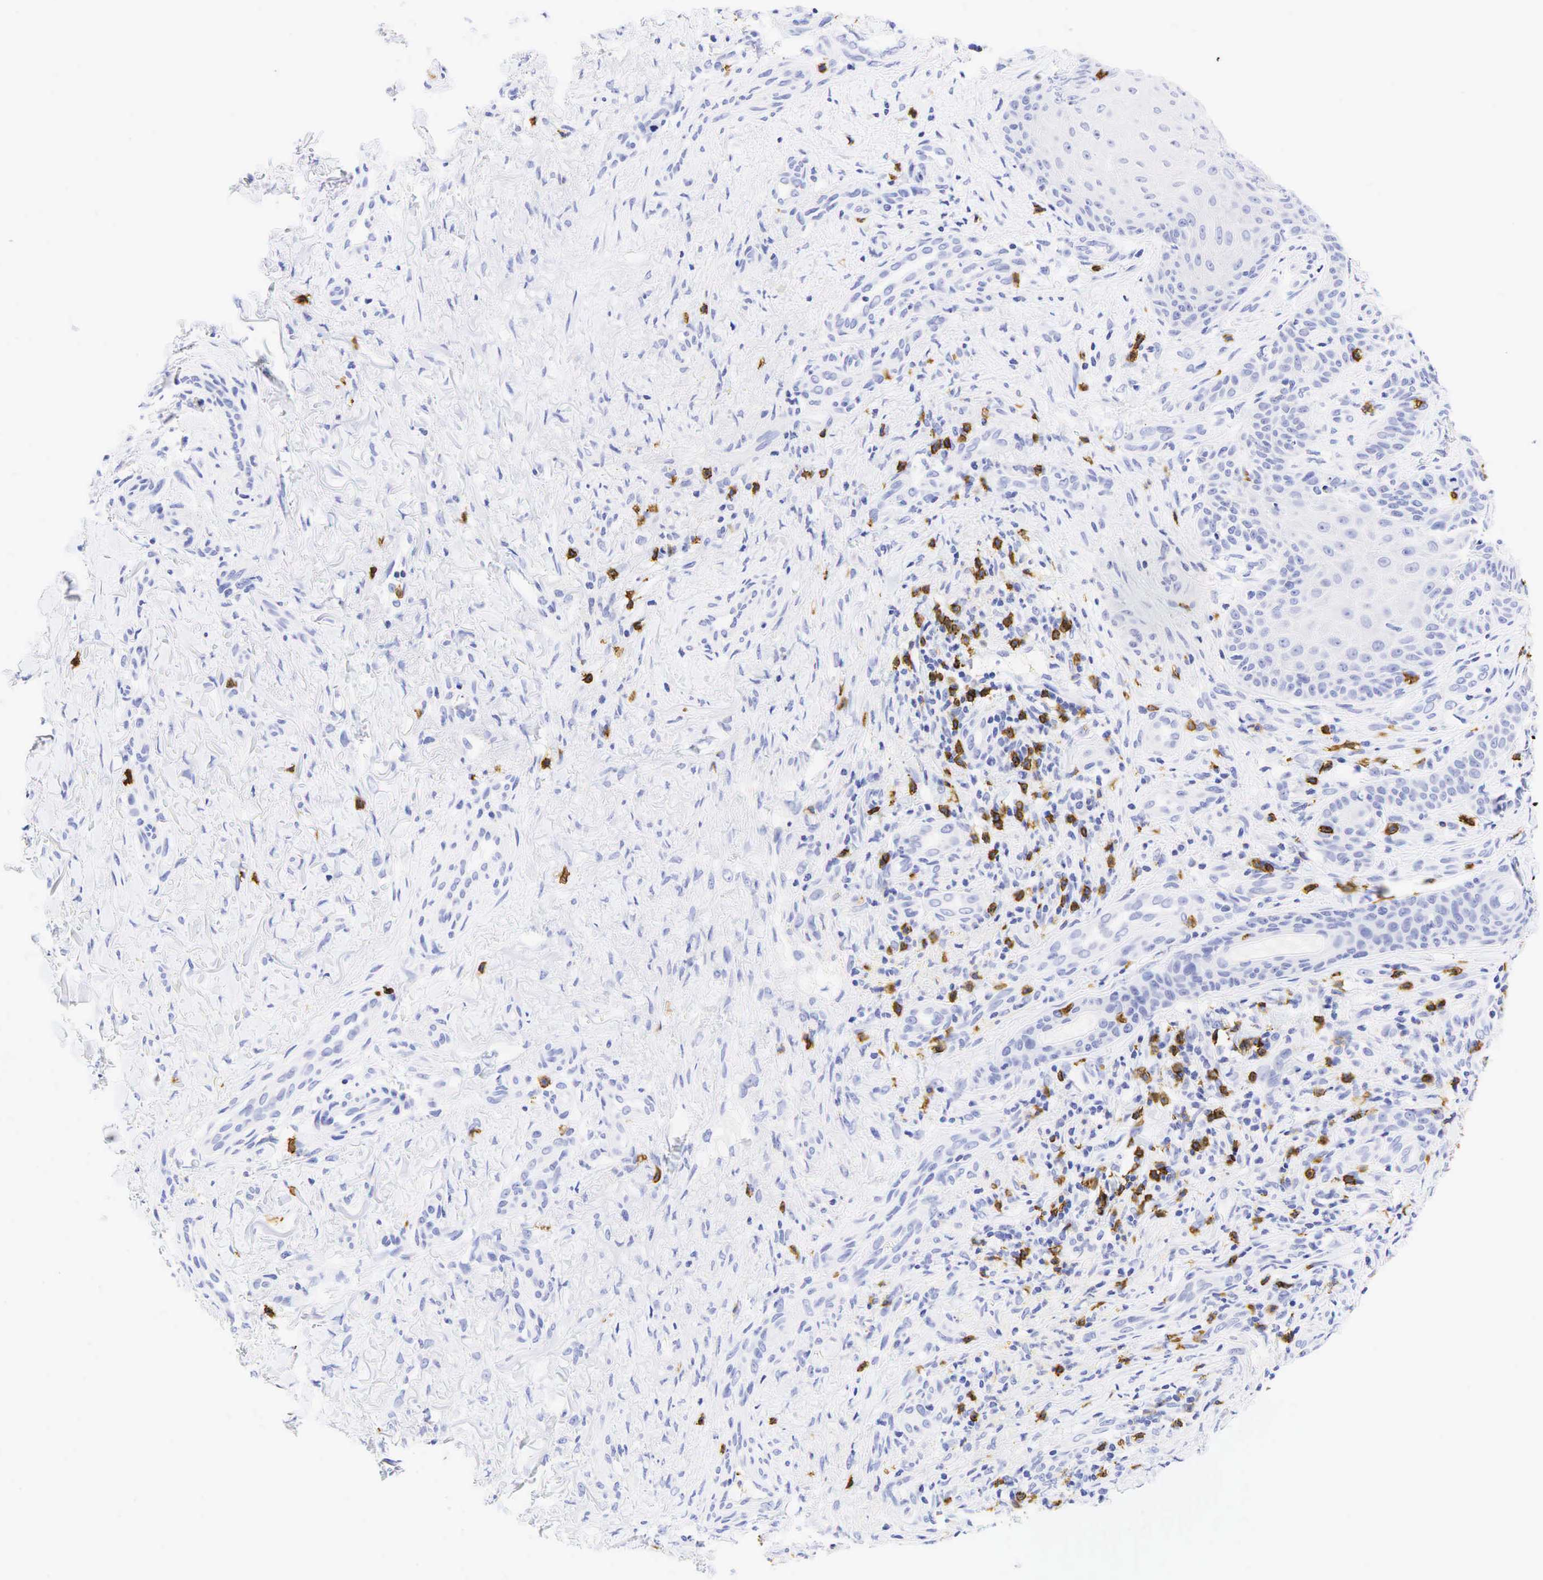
{"staining": {"intensity": "negative", "quantity": "none", "location": "none"}, "tissue": "skin cancer", "cell_type": "Tumor cells", "image_type": "cancer", "snomed": [{"axis": "morphology", "description": "Normal tissue, NOS"}, {"axis": "morphology", "description": "Basal cell carcinoma"}, {"axis": "topography", "description": "Skin"}], "caption": "DAB (3,3'-diaminobenzidine) immunohistochemical staining of human skin basal cell carcinoma reveals no significant expression in tumor cells.", "gene": "CD8A", "patient": {"sex": "male", "age": 81}}